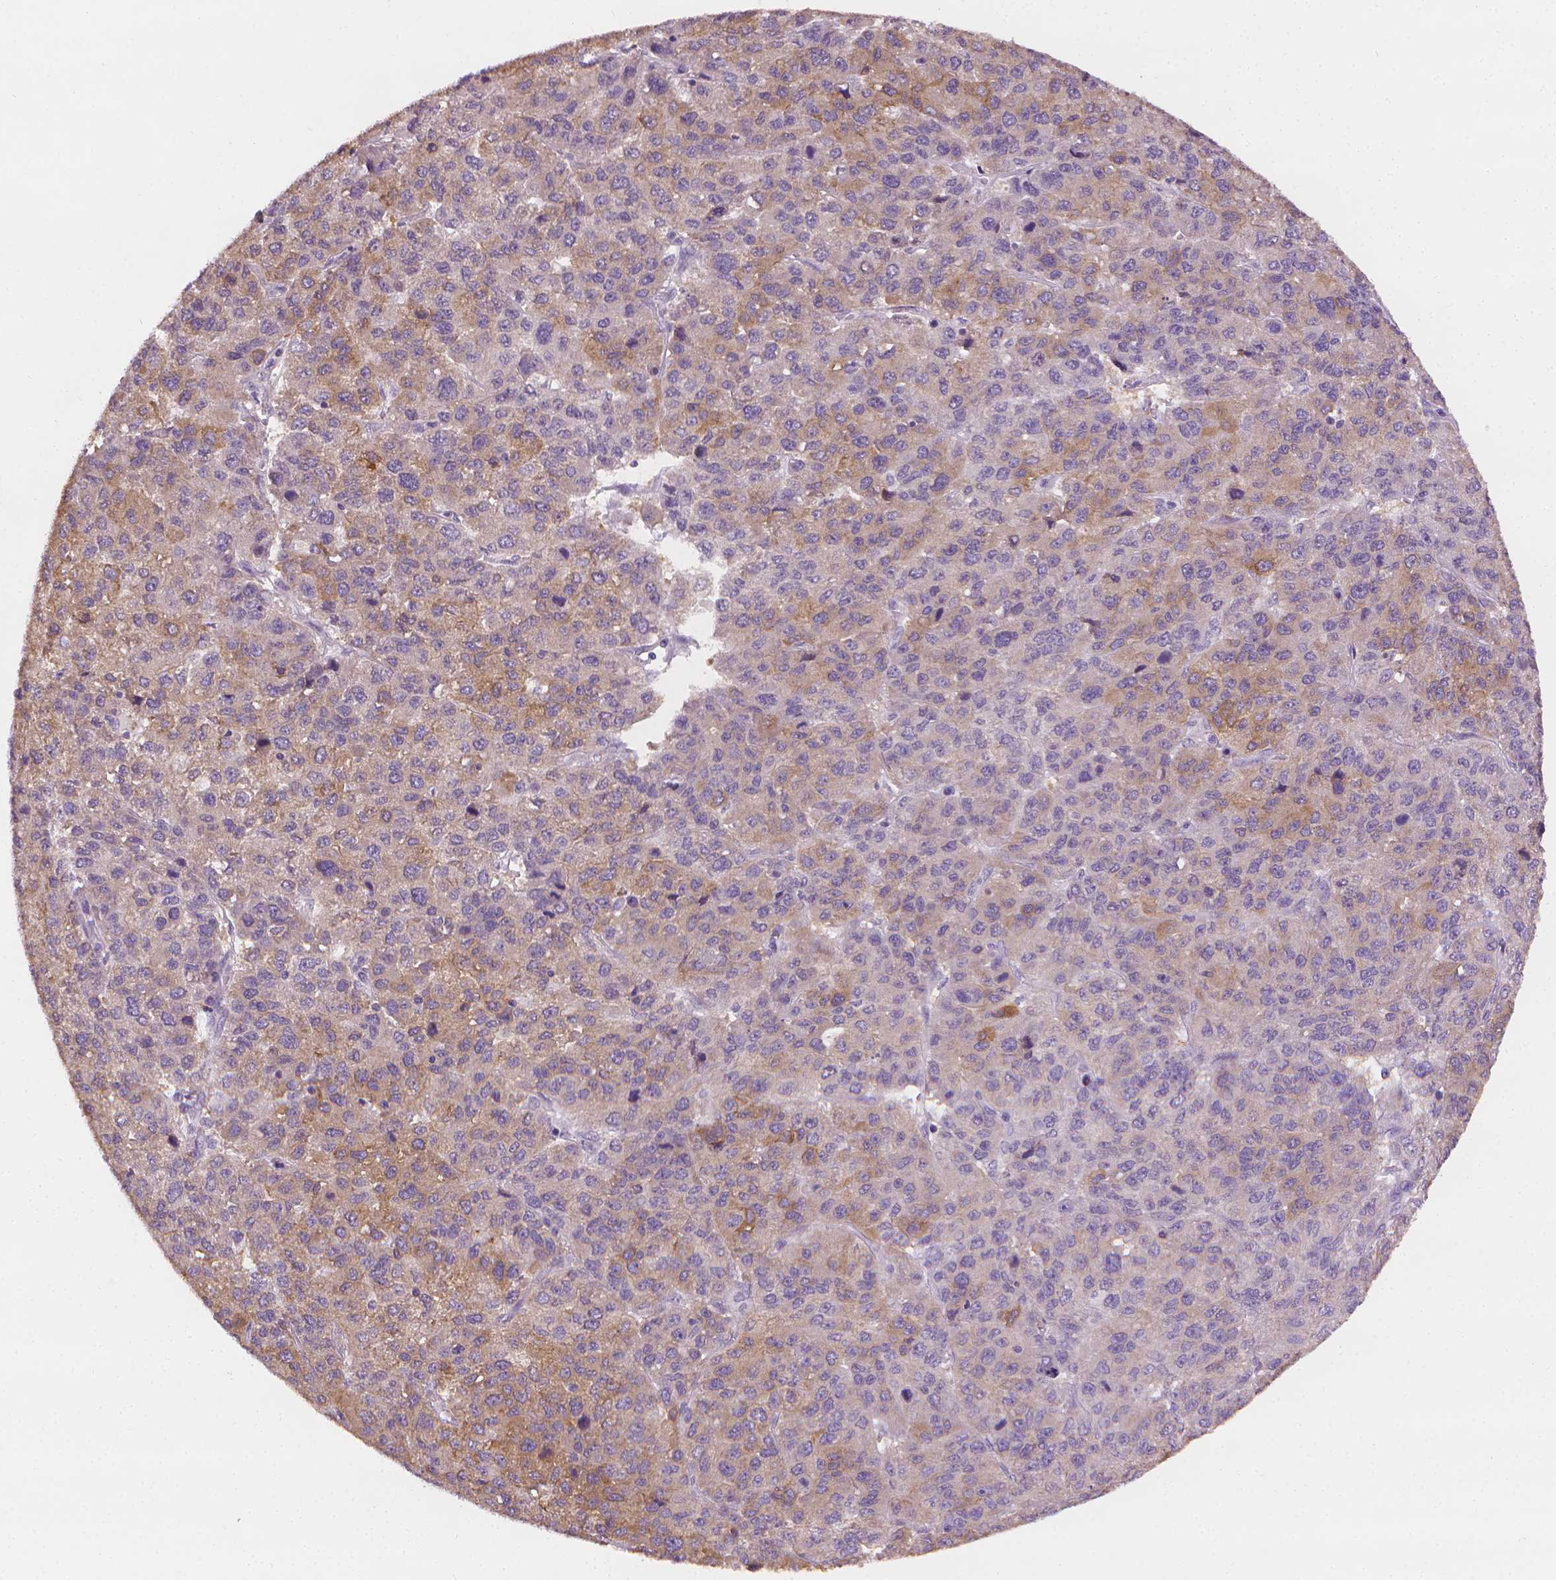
{"staining": {"intensity": "moderate", "quantity": "<25%", "location": "cytoplasmic/membranous"}, "tissue": "liver cancer", "cell_type": "Tumor cells", "image_type": "cancer", "snomed": [{"axis": "morphology", "description": "Carcinoma, Hepatocellular, NOS"}, {"axis": "topography", "description": "Liver"}], "caption": "IHC of hepatocellular carcinoma (liver) reveals low levels of moderate cytoplasmic/membranous expression in about <25% of tumor cells.", "gene": "FASN", "patient": {"sex": "male", "age": 69}}